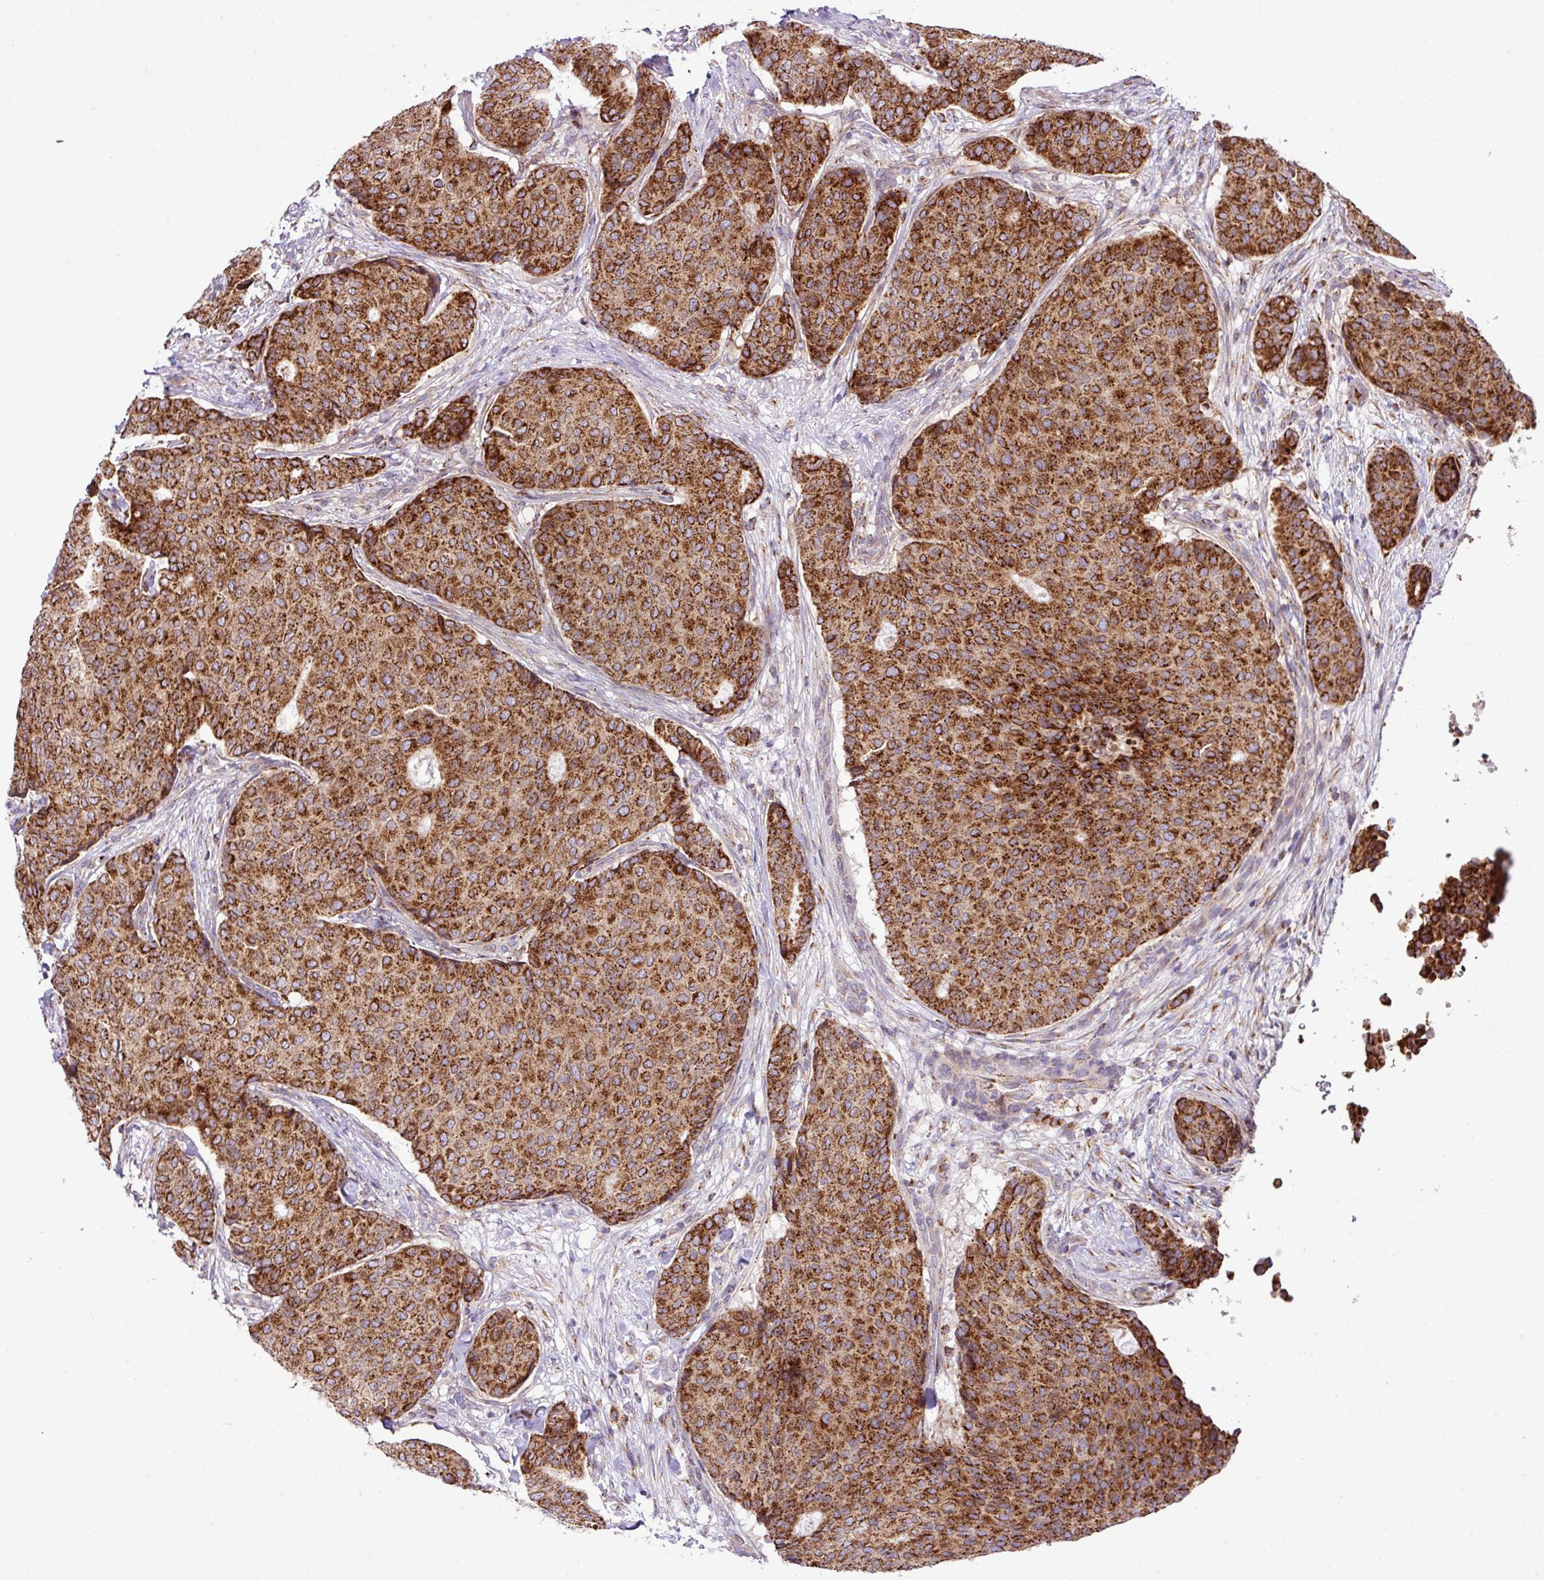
{"staining": {"intensity": "strong", "quantity": ">75%", "location": "cytoplasmic/membranous"}, "tissue": "breast cancer", "cell_type": "Tumor cells", "image_type": "cancer", "snomed": [{"axis": "morphology", "description": "Duct carcinoma"}, {"axis": "topography", "description": "Breast"}], "caption": "Breast cancer stained with immunohistochemistry demonstrates strong cytoplasmic/membranous expression in about >75% of tumor cells.", "gene": "ZNF569", "patient": {"sex": "female", "age": 75}}